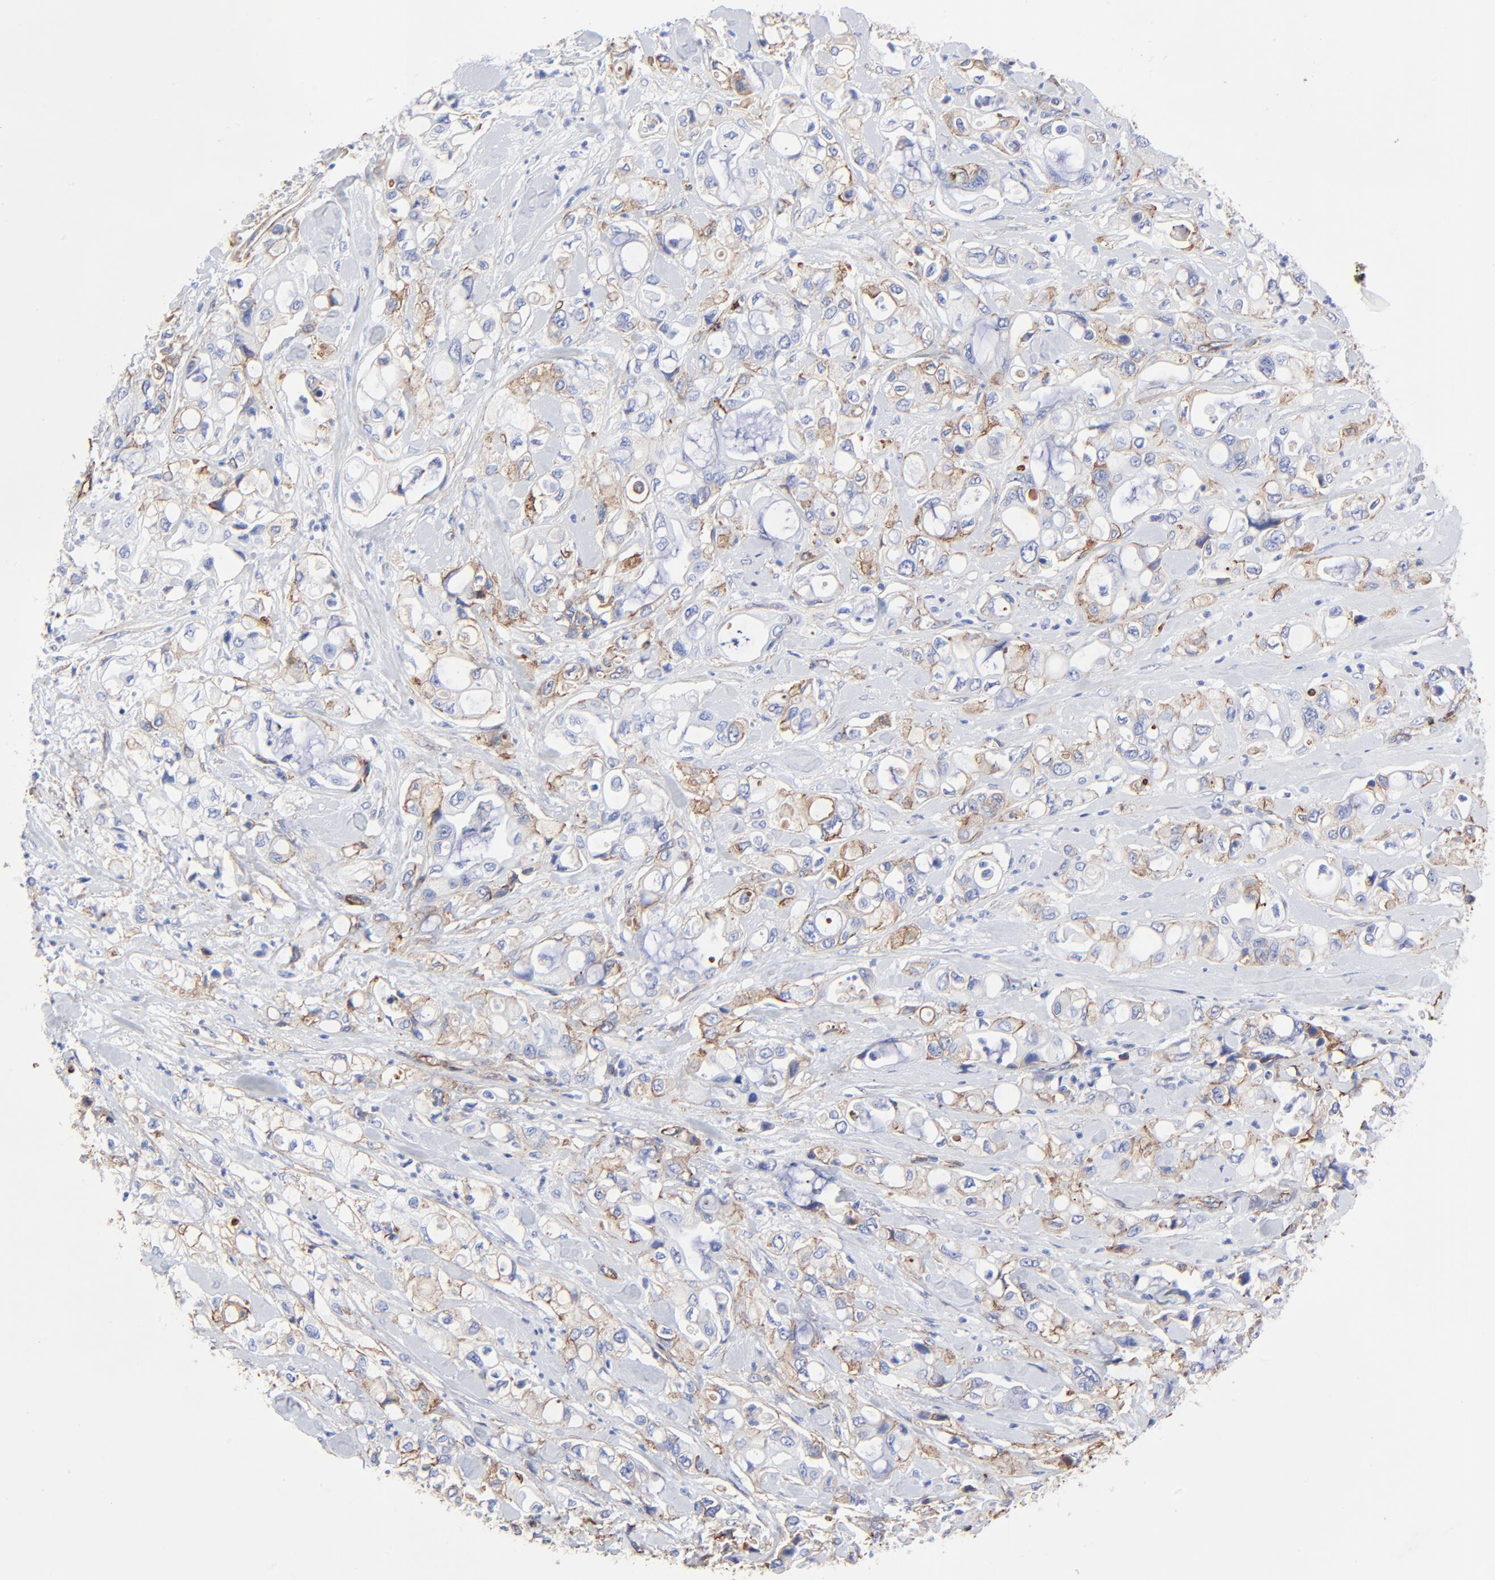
{"staining": {"intensity": "moderate", "quantity": "<25%", "location": "cytoplasmic/membranous"}, "tissue": "pancreatic cancer", "cell_type": "Tumor cells", "image_type": "cancer", "snomed": [{"axis": "morphology", "description": "Adenocarcinoma, NOS"}, {"axis": "topography", "description": "Pancreas"}], "caption": "Human pancreatic cancer stained with a protein marker displays moderate staining in tumor cells.", "gene": "CAV1", "patient": {"sex": "male", "age": 70}}